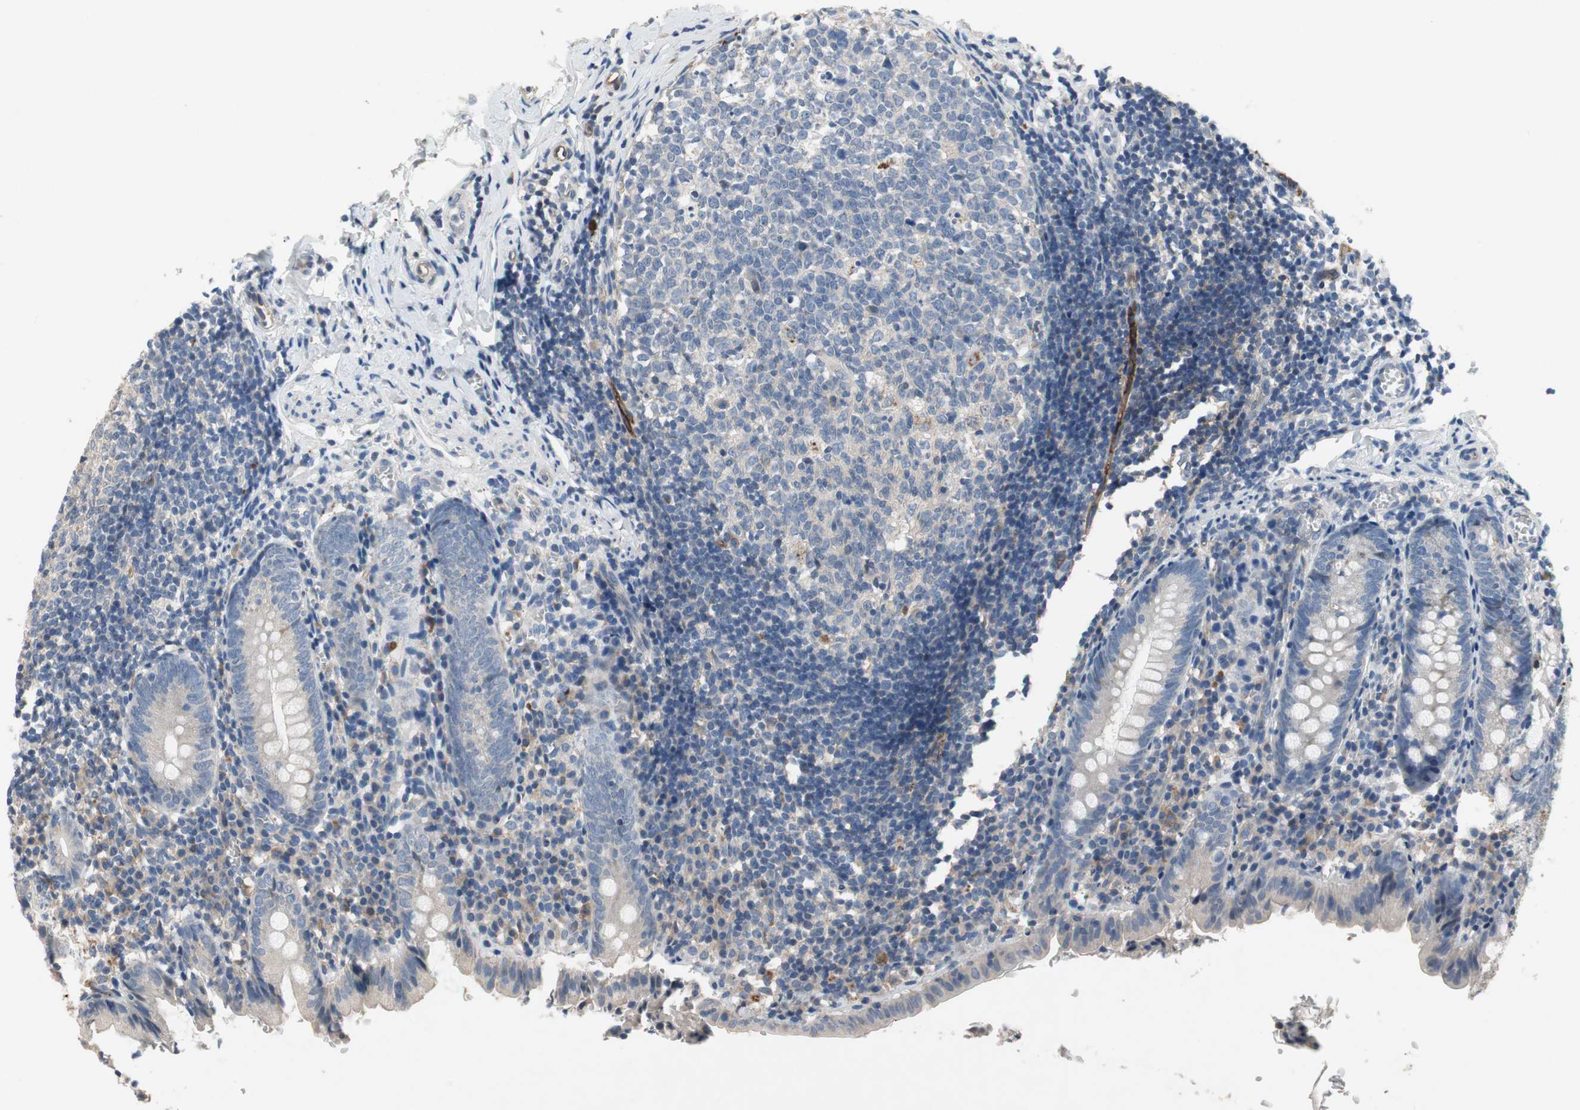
{"staining": {"intensity": "negative", "quantity": "none", "location": "none"}, "tissue": "appendix", "cell_type": "Glandular cells", "image_type": "normal", "snomed": [{"axis": "morphology", "description": "Normal tissue, NOS"}, {"axis": "topography", "description": "Appendix"}], "caption": "IHC histopathology image of benign human appendix stained for a protein (brown), which shows no positivity in glandular cells.", "gene": "ALPL", "patient": {"sex": "female", "age": 10}}